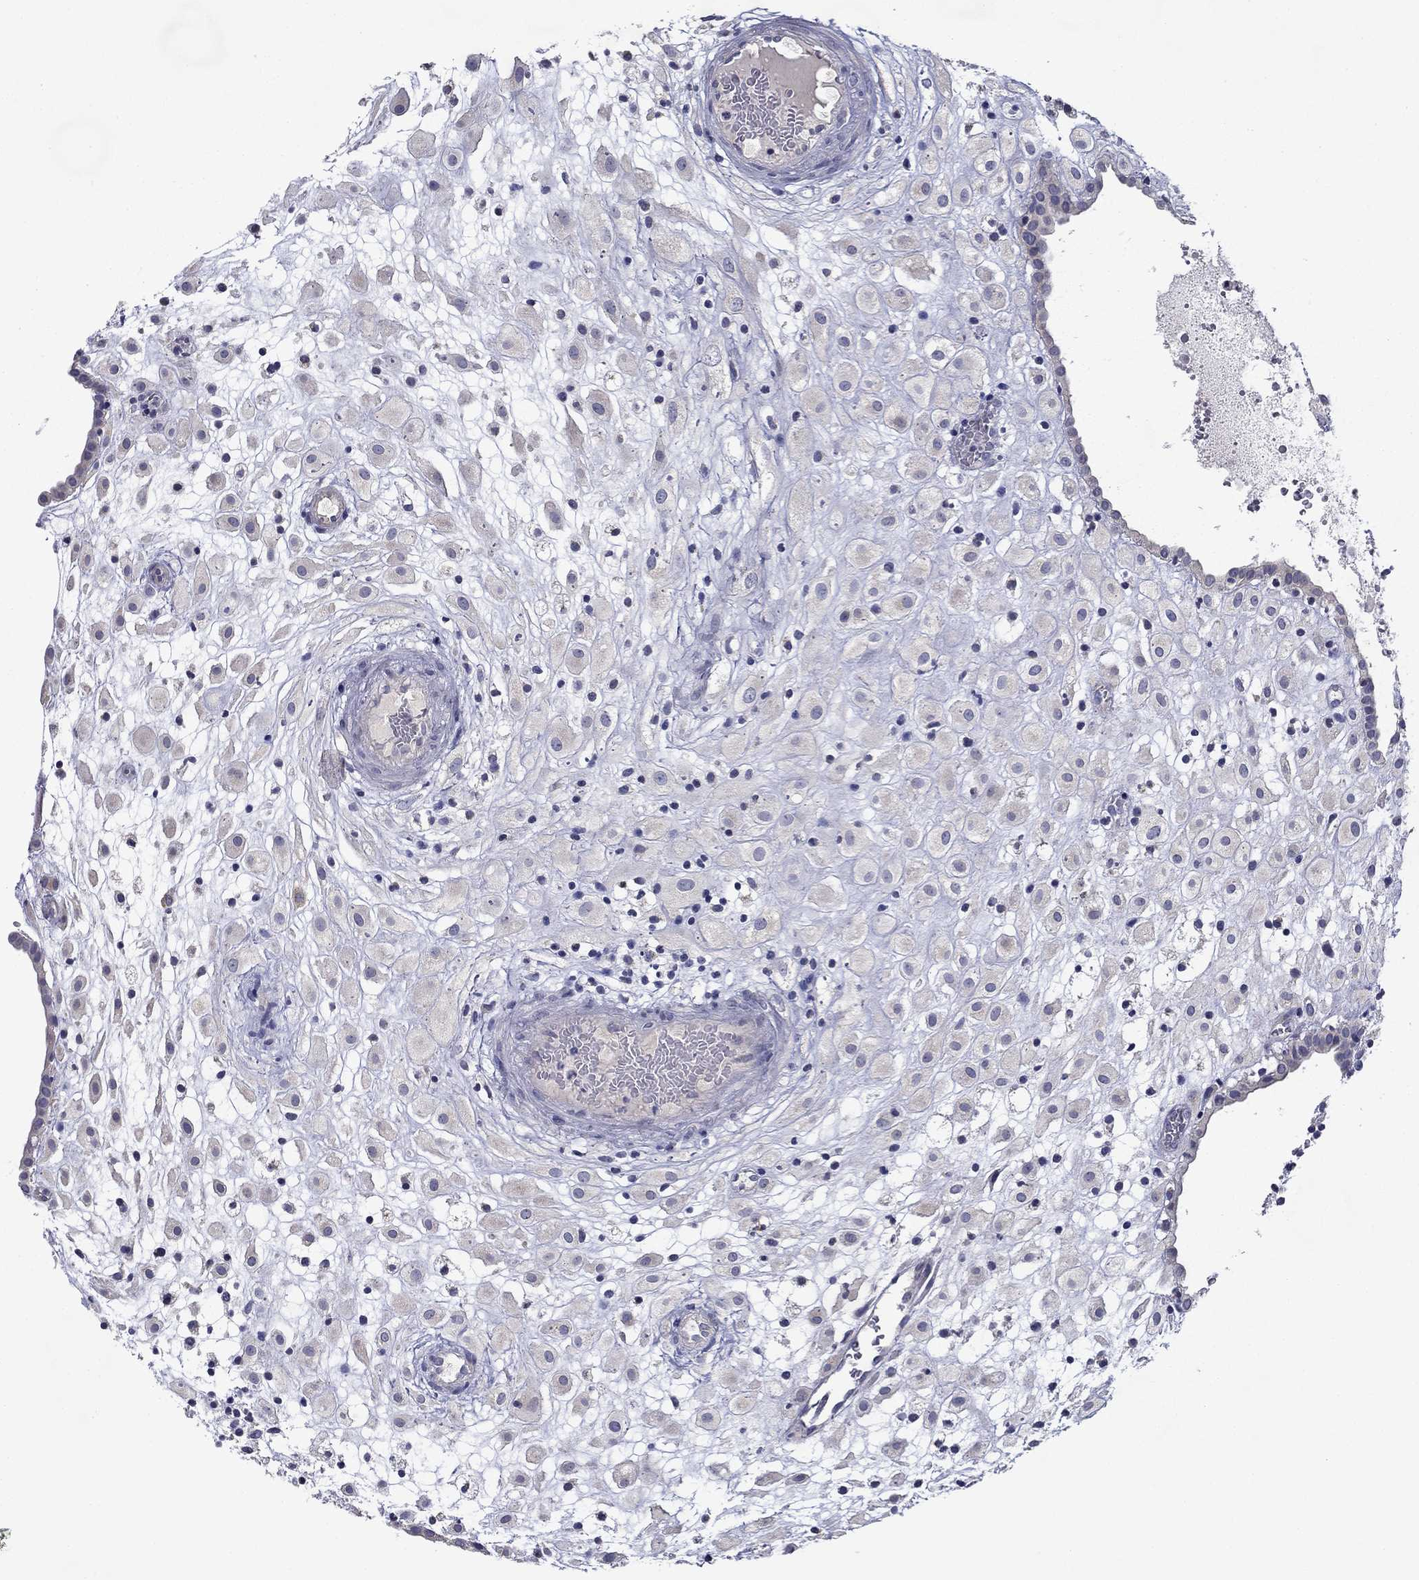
{"staining": {"intensity": "negative", "quantity": "none", "location": "none"}, "tissue": "placenta", "cell_type": "Decidual cells", "image_type": "normal", "snomed": [{"axis": "morphology", "description": "Normal tissue, NOS"}, {"axis": "topography", "description": "Placenta"}], "caption": "Immunohistochemistry micrograph of unremarkable placenta: human placenta stained with DAB displays no significant protein expression in decidual cells.", "gene": "SPATA7", "patient": {"sex": "female", "age": 24}}